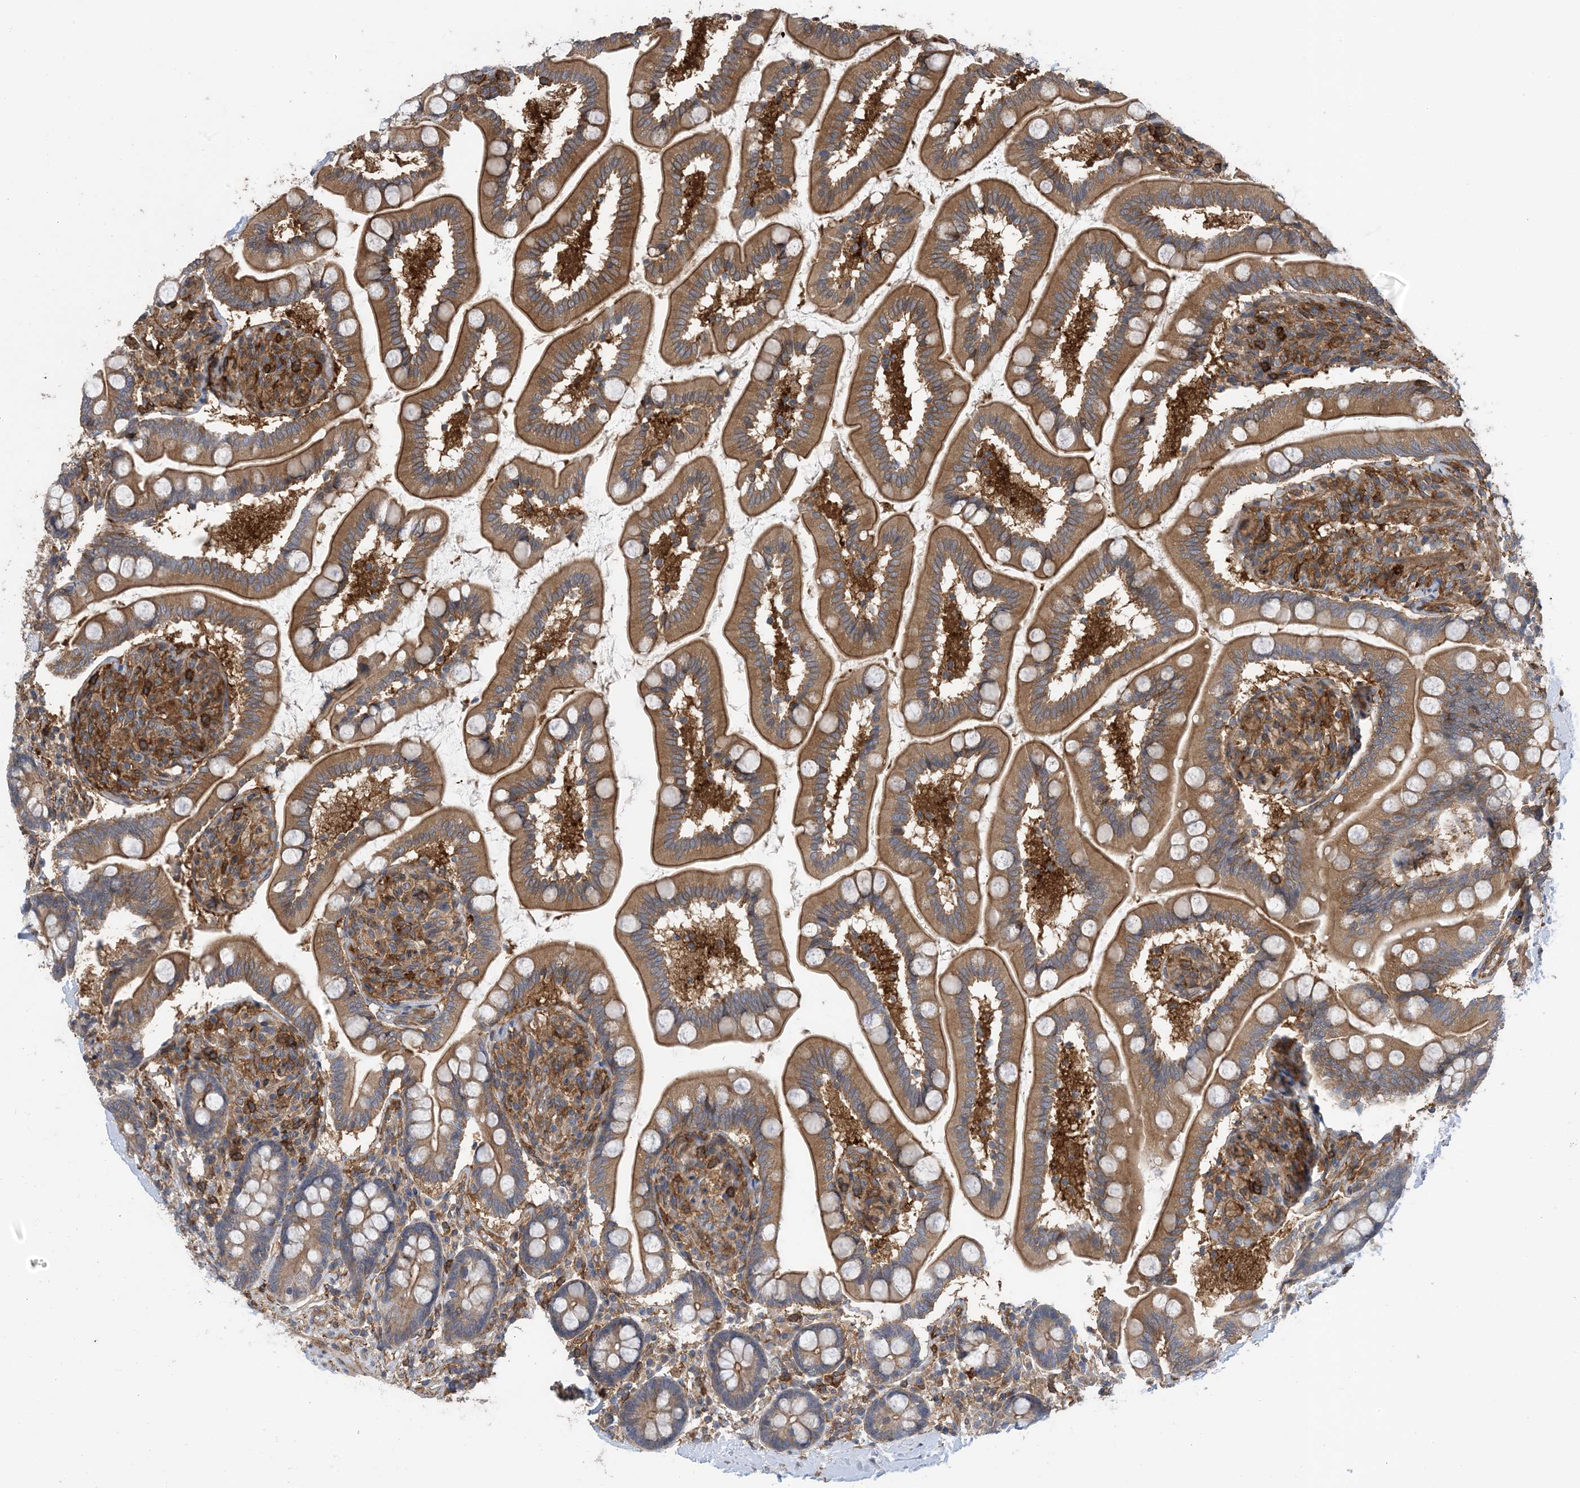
{"staining": {"intensity": "moderate", "quantity": ">75%", "location": "cytoplasmic/membranous"}, "tissue": "small intestine", "cell_type": "Glandular cells", "image_type": "normal", "snomed": [{"axis": "morphology", "description": "Normal tissue, NOS"}, {"axis": "topography", "description": "Small intestine"}], "caption": "Immunohistochemistry of unremarkable small intestine shows medium levels of moderate cytoplasmic/membranous expression in about >75% of glandular cells. Nuclei are stained in blue.", "gene": "HS1BP3", "patient": {"sex": "female", "age": 64}}